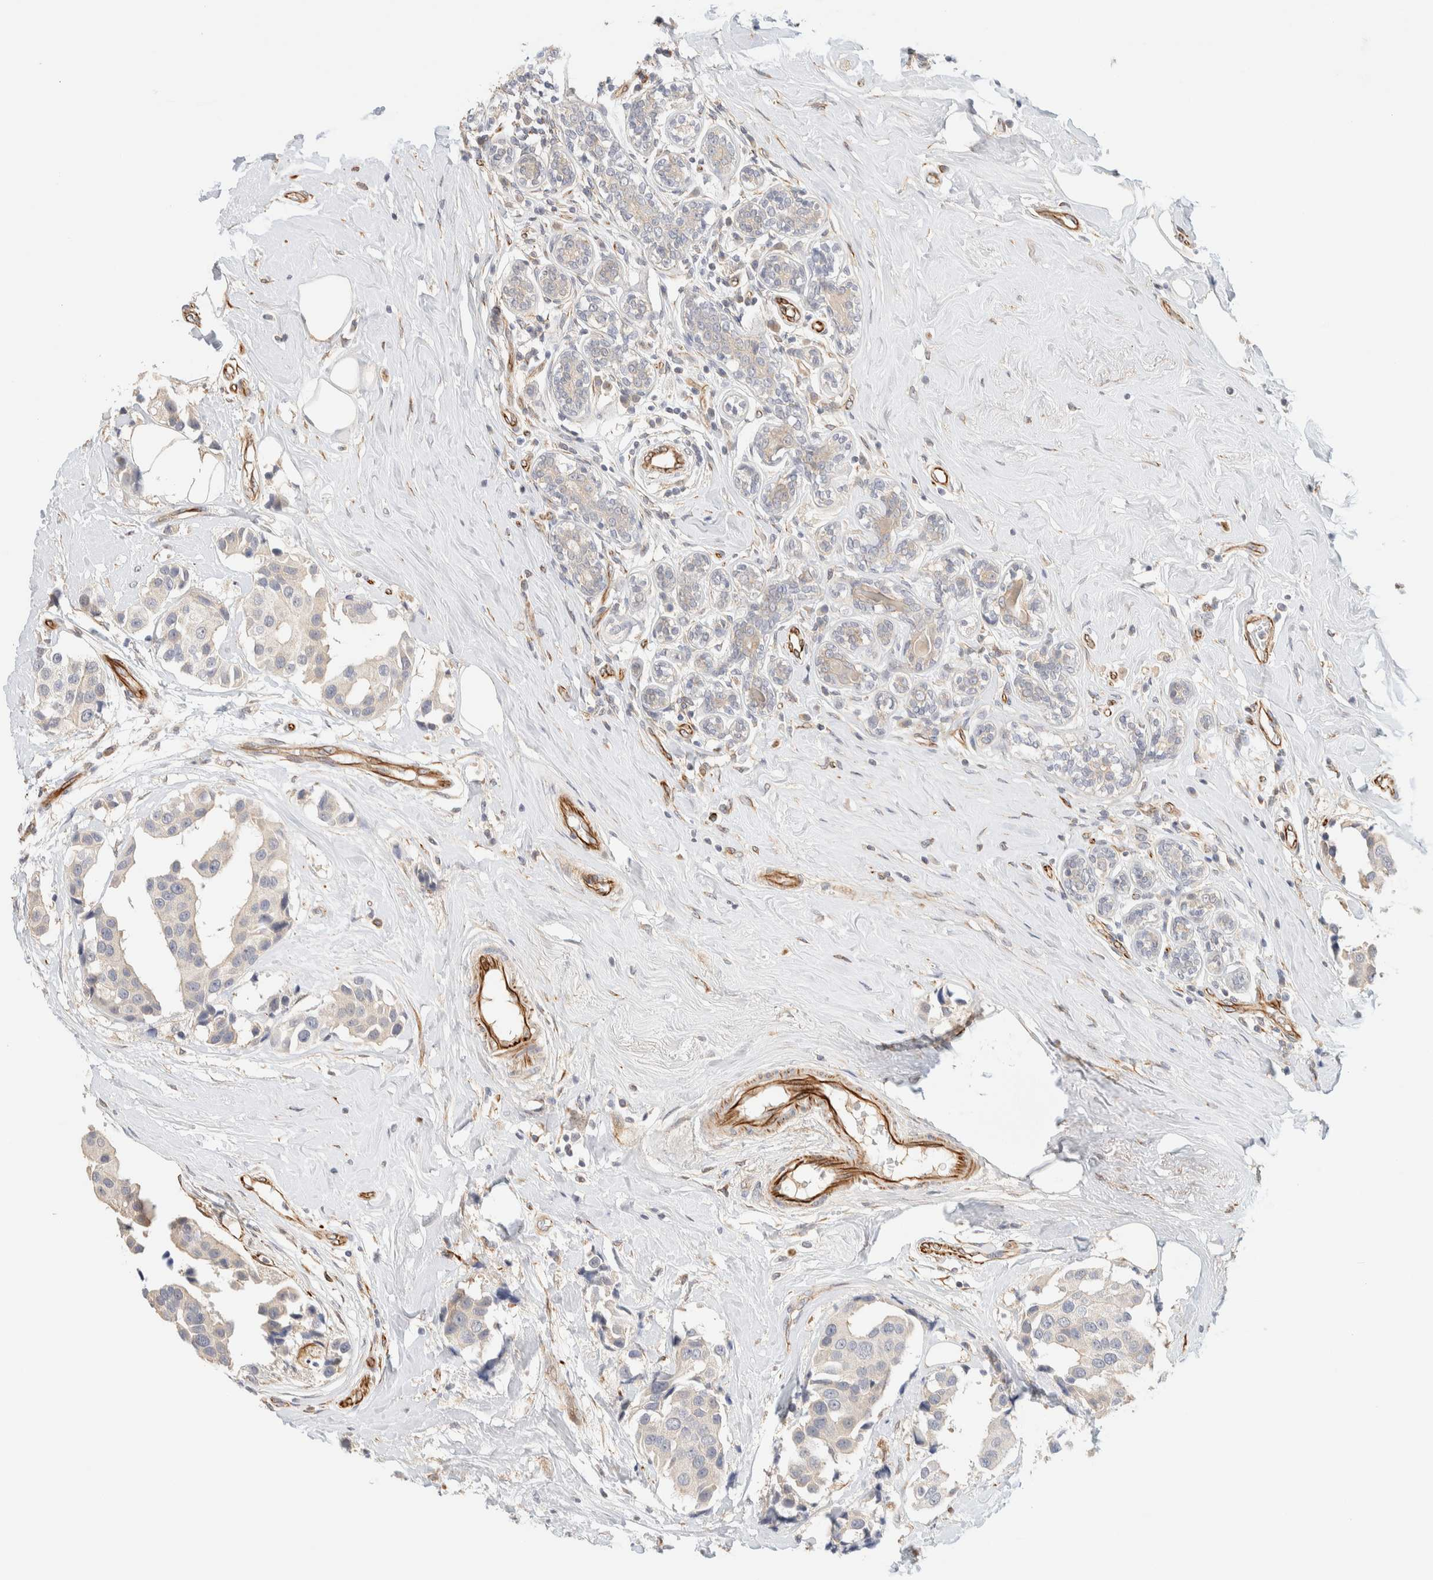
{"staining": {"intensity": "negative", "quantity": "none", "location": "none"}, "tissue": "breast cancer", "cell_type": "Tumor cells", "image_type": "cancer", "snomed": [{"axis": "morphology", "description": "Normal tissue, NOS"}, {"axis": "morphology", "description": "Duct carcinoma"}, {"axis": "topography", "description": "Breast"}], "caption": "Breast cancer (intraductal carcinoma) stained for a protein using immunohistochemistry (IHC) displays no expression tumor cells.", "gene": "FAT1", "patient": {"sex": "female", "age": 39}}